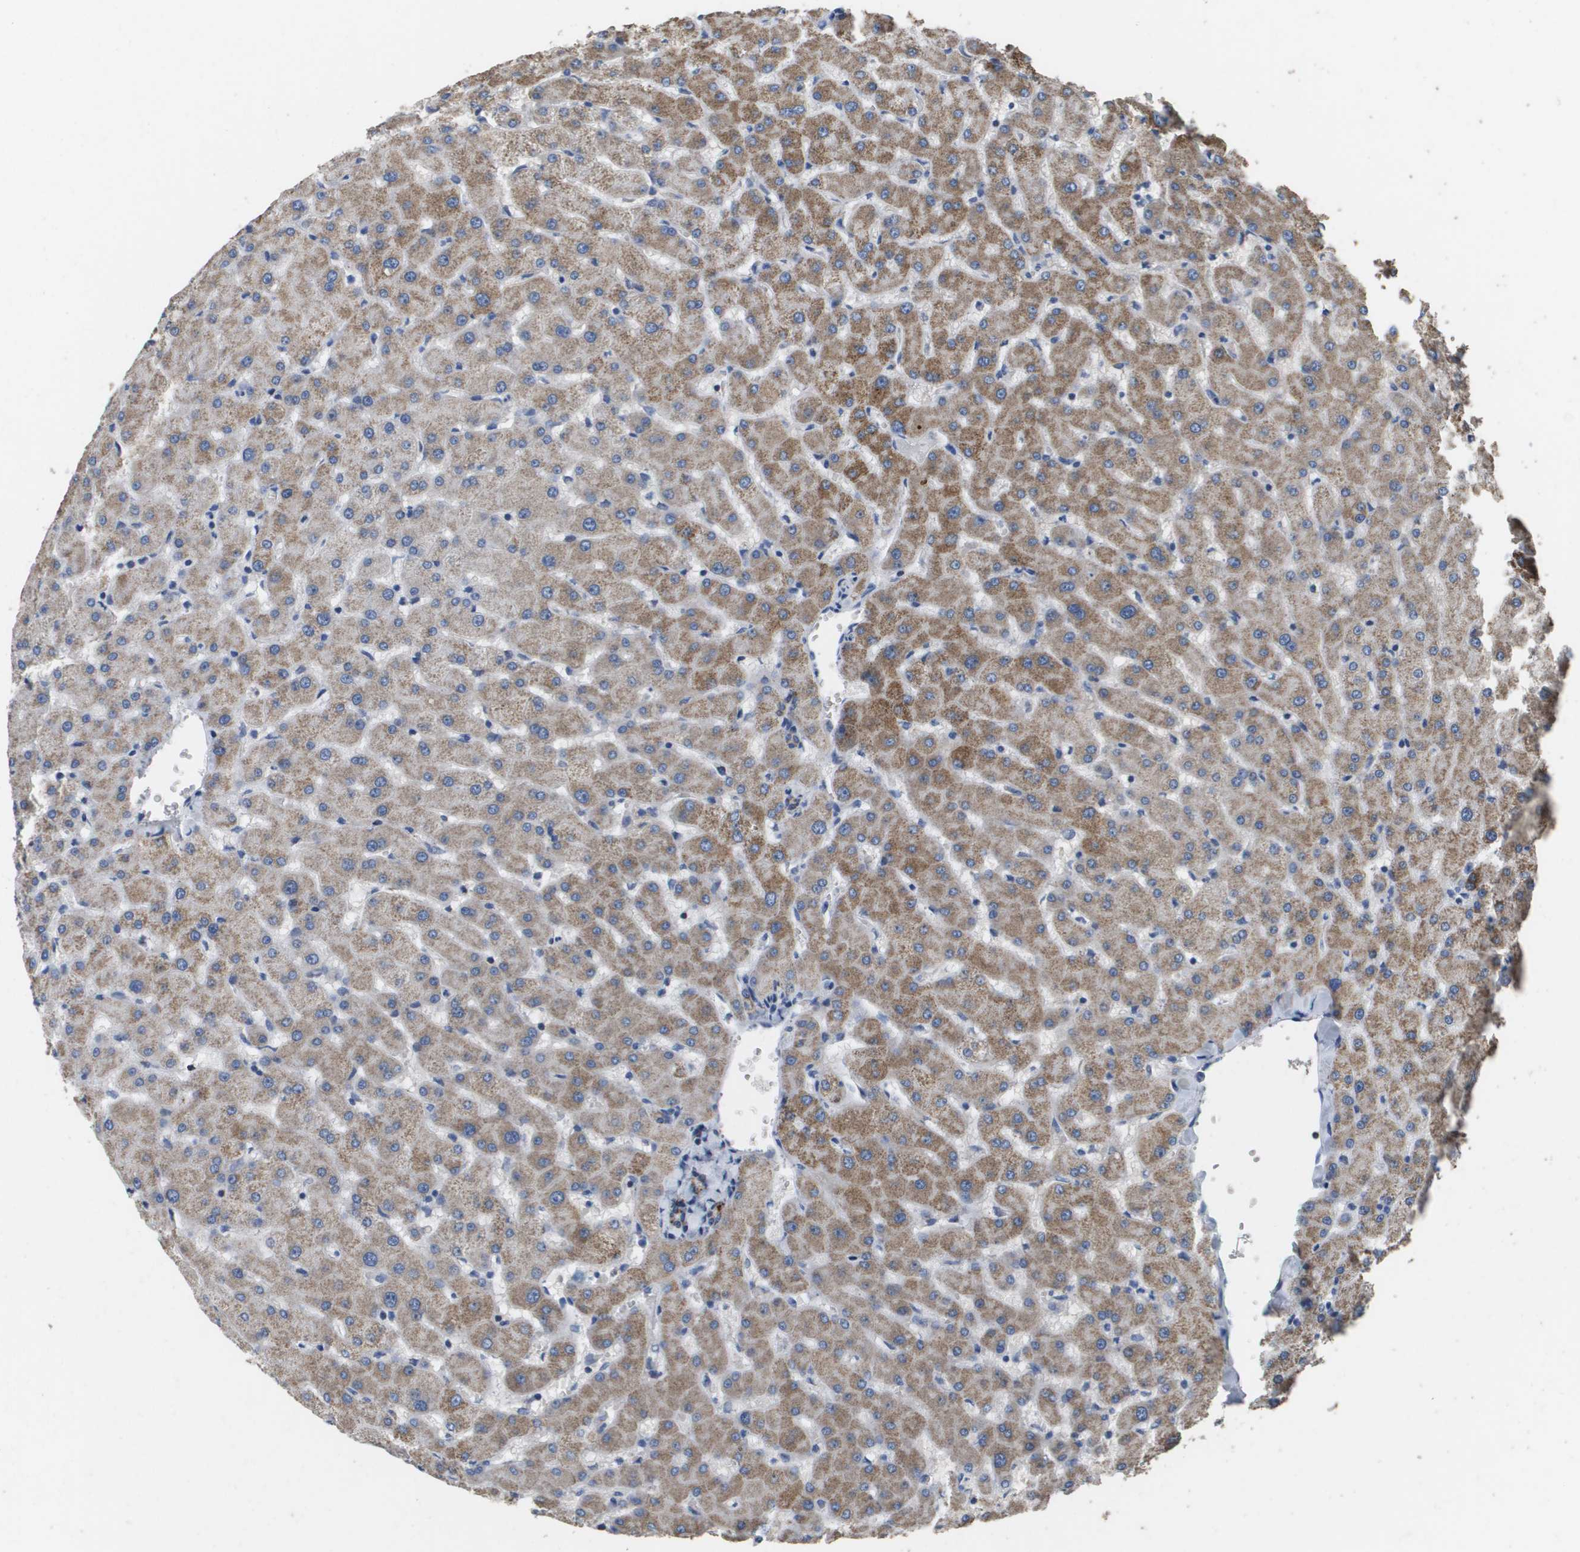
{"staining": {"intensity": "strong", "quantity": ">75%", "location": "cytoplasmic/membranous"}, "tissue": "liver", "cell_type": "Cholangiocytes", "image_type": "normal", "snomed": [{"axis": "morphology", "description": "Normal tissue, NOS"}, {"axis": "topography", "description": "Liver"}], "caption": "Liver stained with IHC displays strong cytoplasmic/membranous staining in about >75% of cholangiocytes.", "gene": "ATP5F1B", "patient": {"sex": "female", "age": 63}}